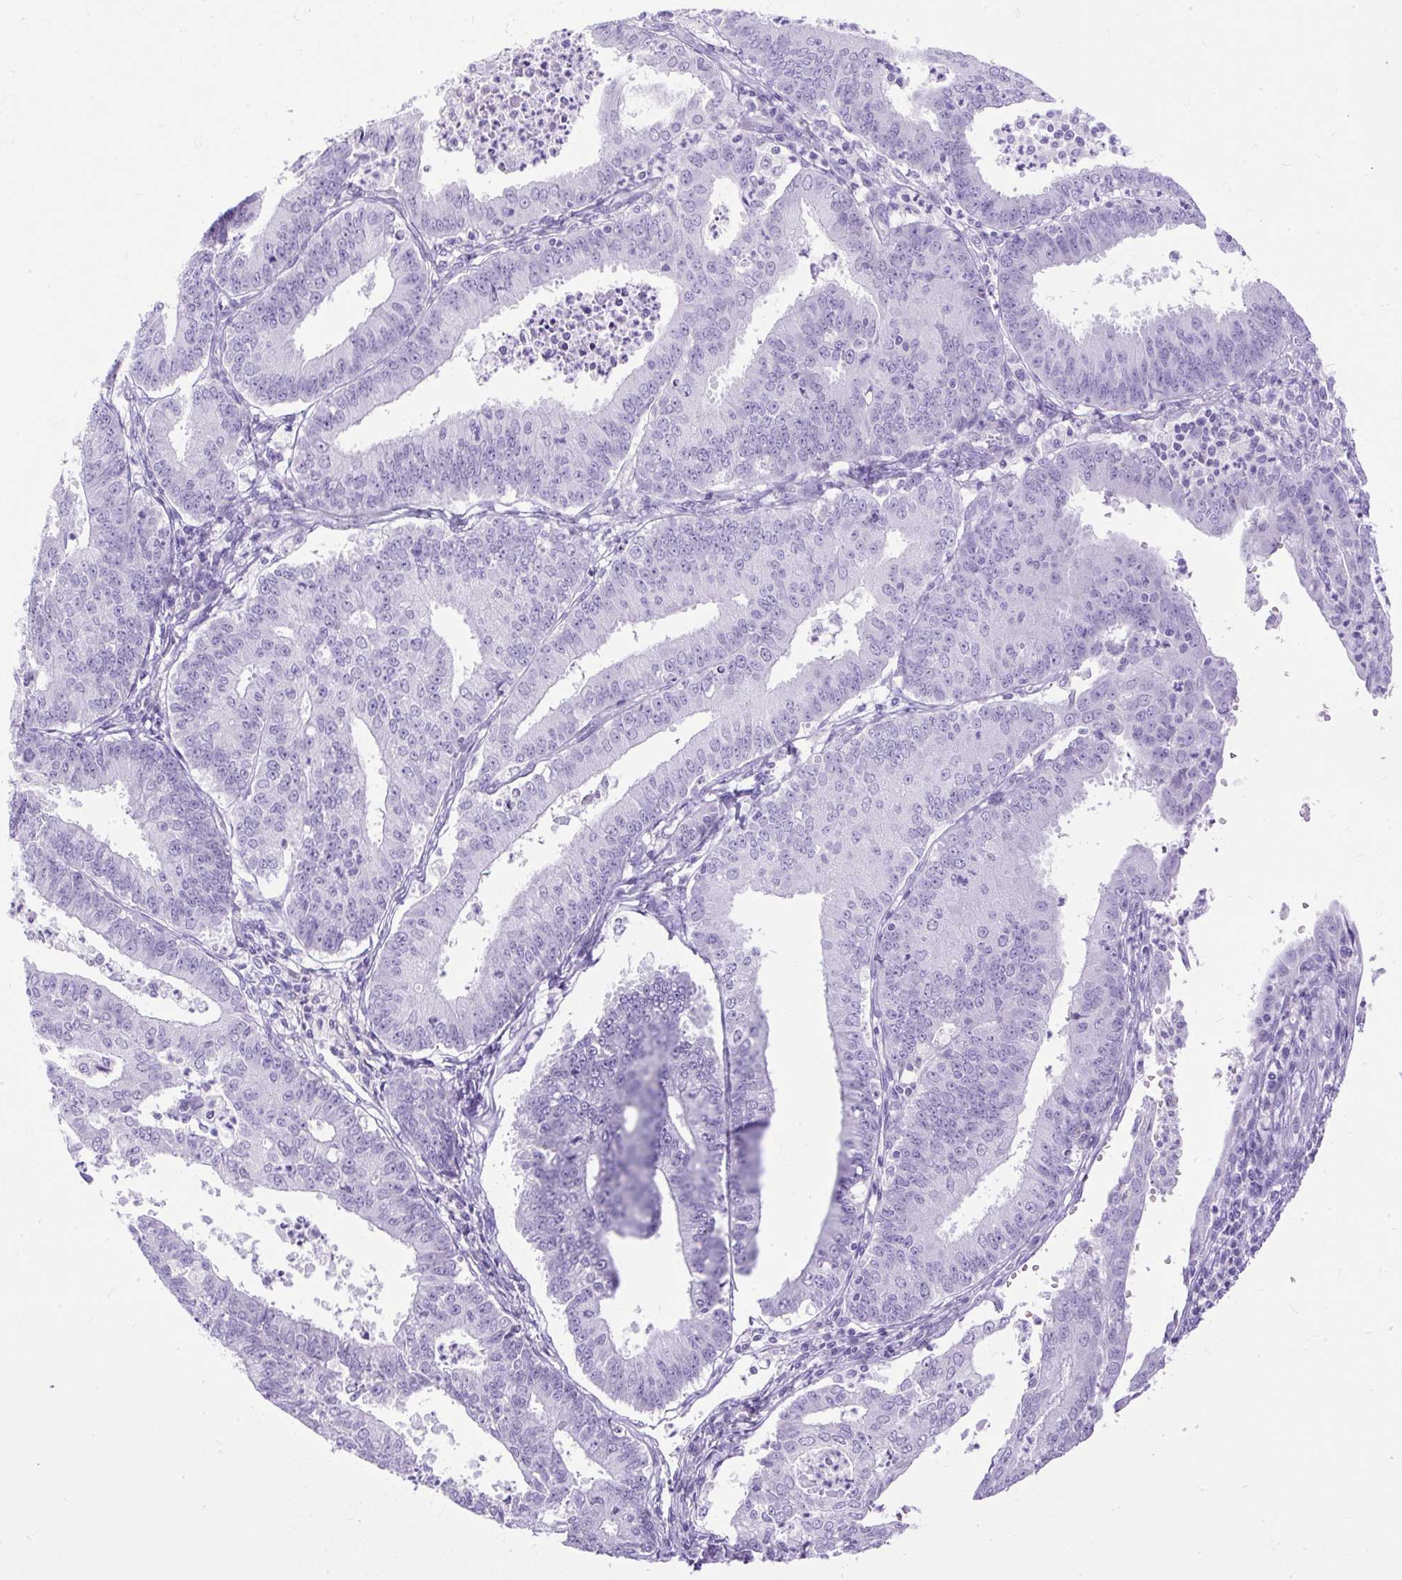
{"staining": {"intensity": "negative", "quantity": "none", "location": "none"}, "tissue": "endometrial cancer", "cell_type": "Tumor cells", "image_type": "cancer", "snomed": [{"axis": "morphology", "description": "Adenocarcinoma, NOS"}, {"axis": "topography", "description": "Endometrium"}], "caption": "High magnification brightfield microscopy of endometrial cancer (adenocarcinoma) stained with DAB (brown) and counterstained with hematoxylin (blue): tumor cells show no significant expression. The staining was performed using DAB to visualize the protein expression in brown, while the nuclei were stained in blue with hematoxylin (Magnification: 20x).", "gene": "UPP1", "patient": {"sex": "female", "age": 73}}